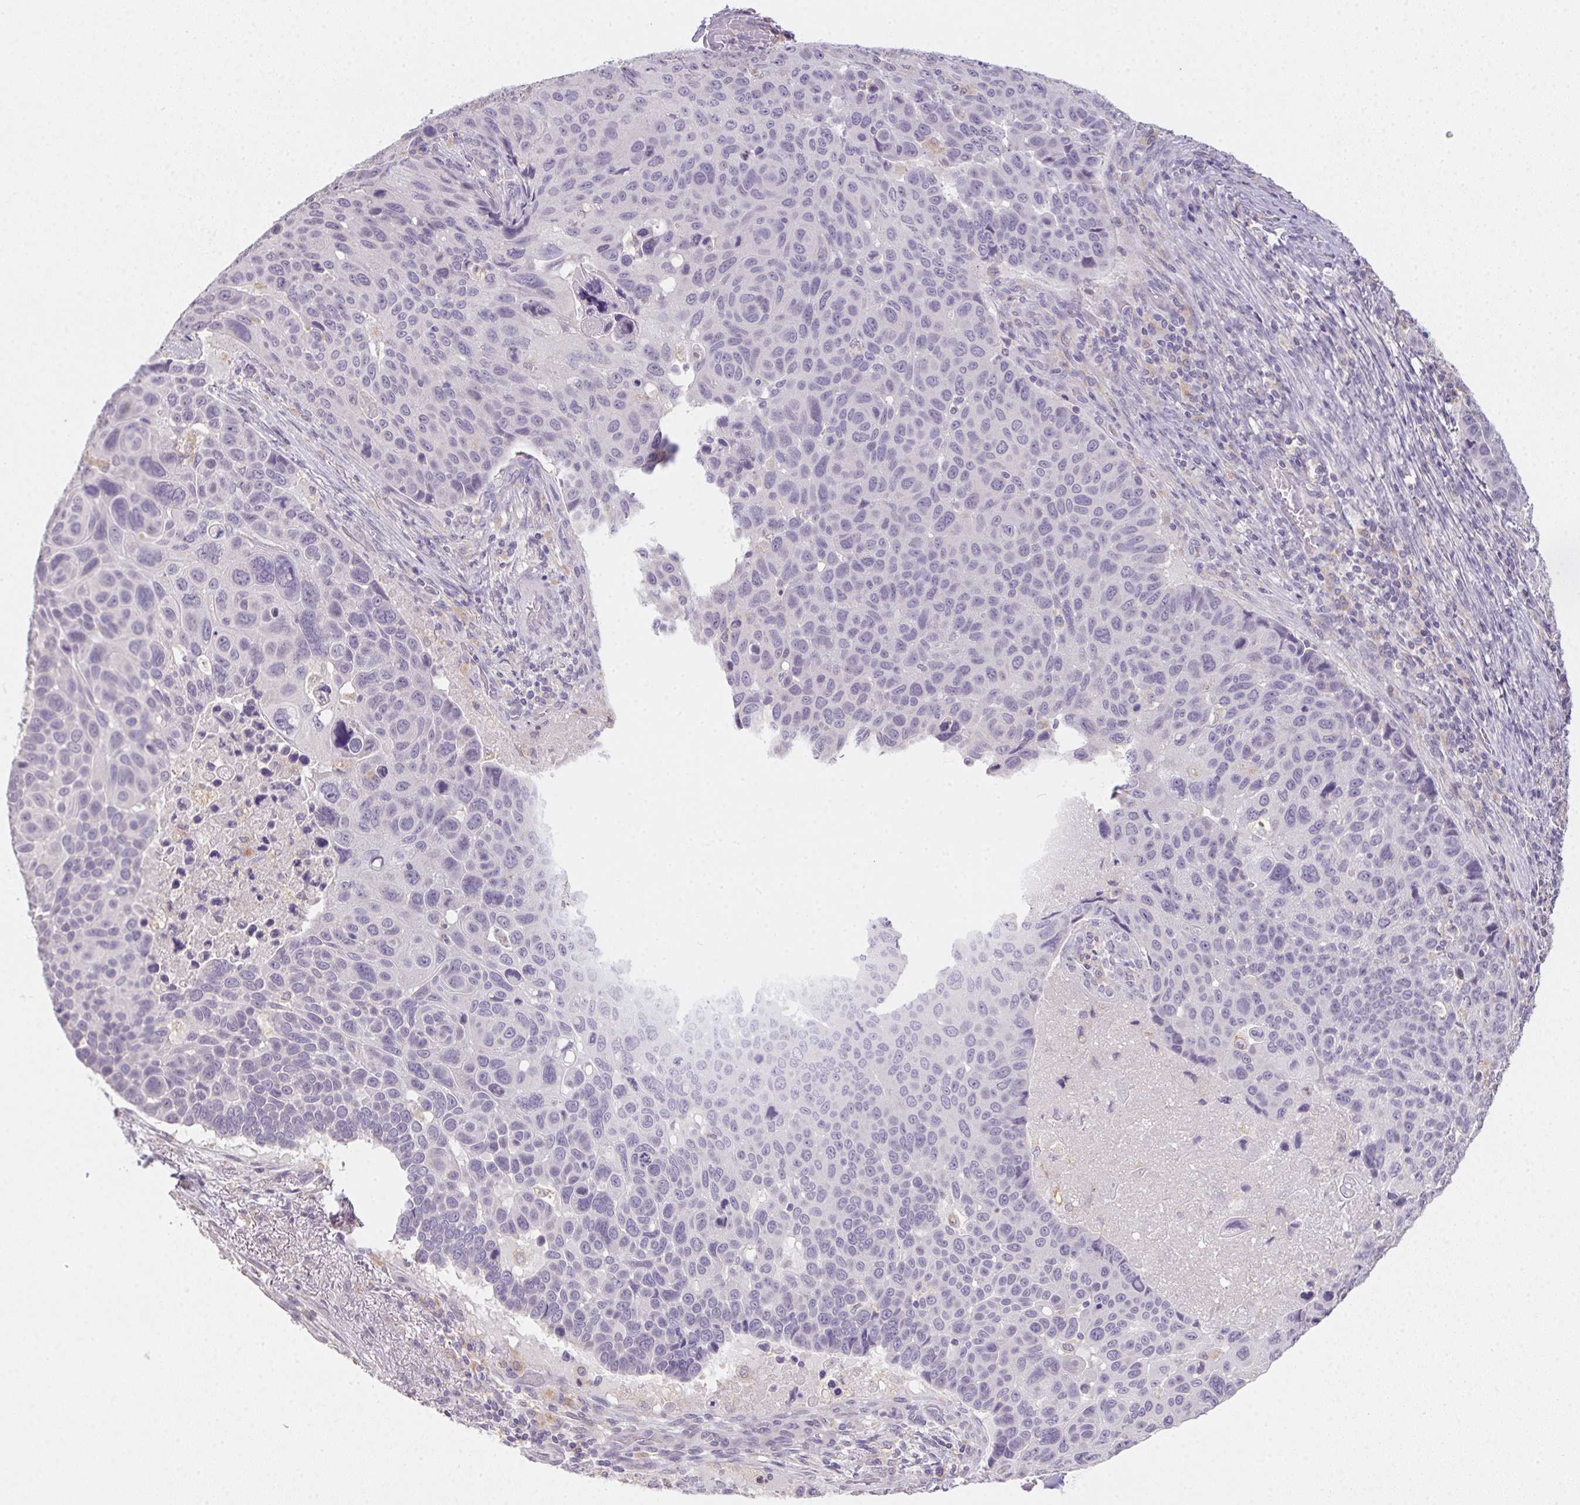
{"staining": {"intensity": "negative", "quantity": "none", "location": "none"}, "tissue": "lung cancer", "cell_type": "Tumor cells", "image_type": "cancer", "snomed": [{"axis": "morphology", "description": "Squamous cell carcinoma, NOS"}, {"axis": "topography", "description": "Lung"}], "caption": "Immunohistochemical staining of lung cancer (squamous cell carcinoma) displays no significant expression in tumor cells. (Stains: DAB (3,3'-diaminobenzidine) immunohistochemistry with hematoxylin counter stain, Microscopy: brightfield microscopy at high magnification).", "gene": "SLC6A18", "patient": {"sex": "male", "age": 68}}